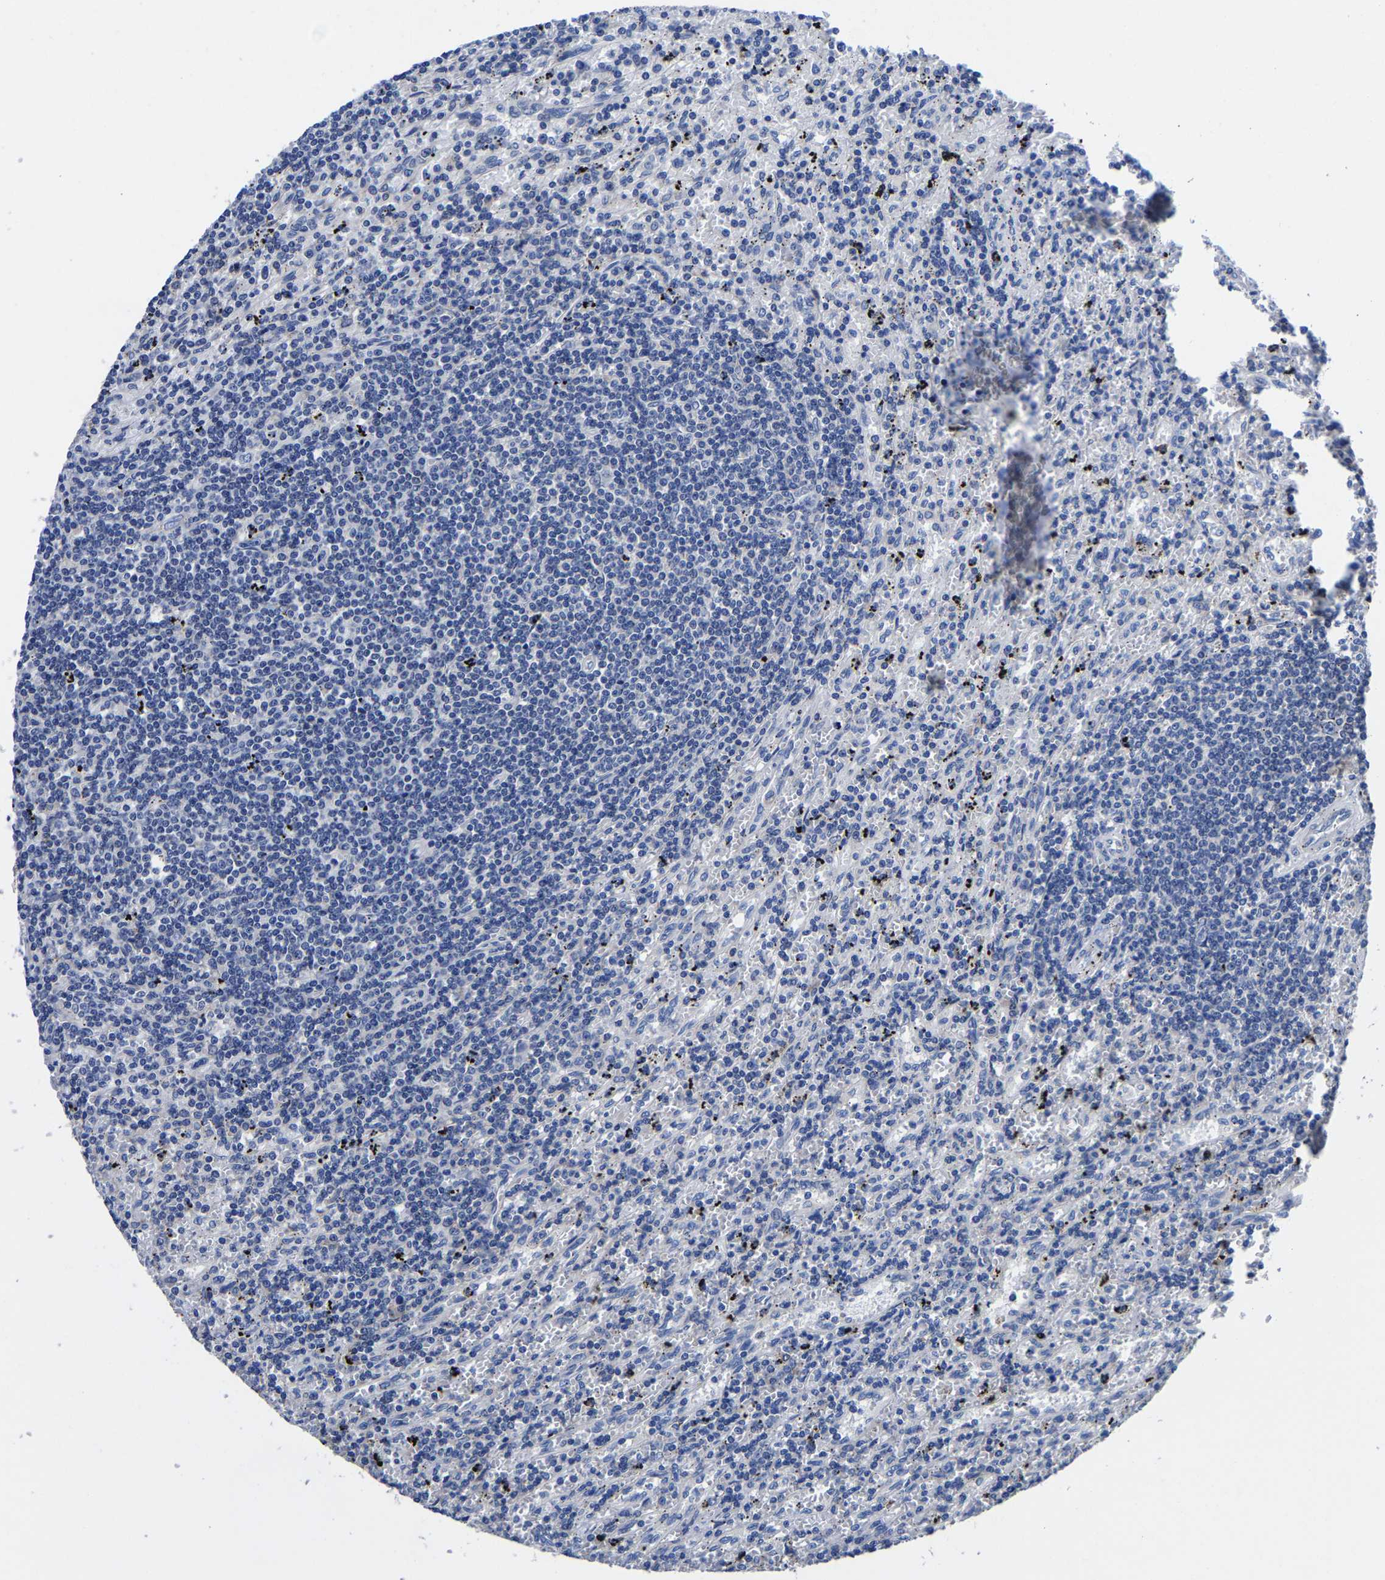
{"staining": {"intensity": "negative", "quantity": "none", "location": "none"}, "tissue": "lymphoma", "cell_type": "Tumor cells", "image_type": "cancer", "snomed": [{"axis": "morphology", "description": "Malignant lymphoma, non-Hodgkin's type, Low grade"}, {"axis": "topography", "description": "Spleen"}], "caption": "A high-resolution image shows IHC staining of lymphoma, which shows no significant staining in tumor cells.", "gene": "SRPK2", "patient": {"sex": "male", "age": 76}}